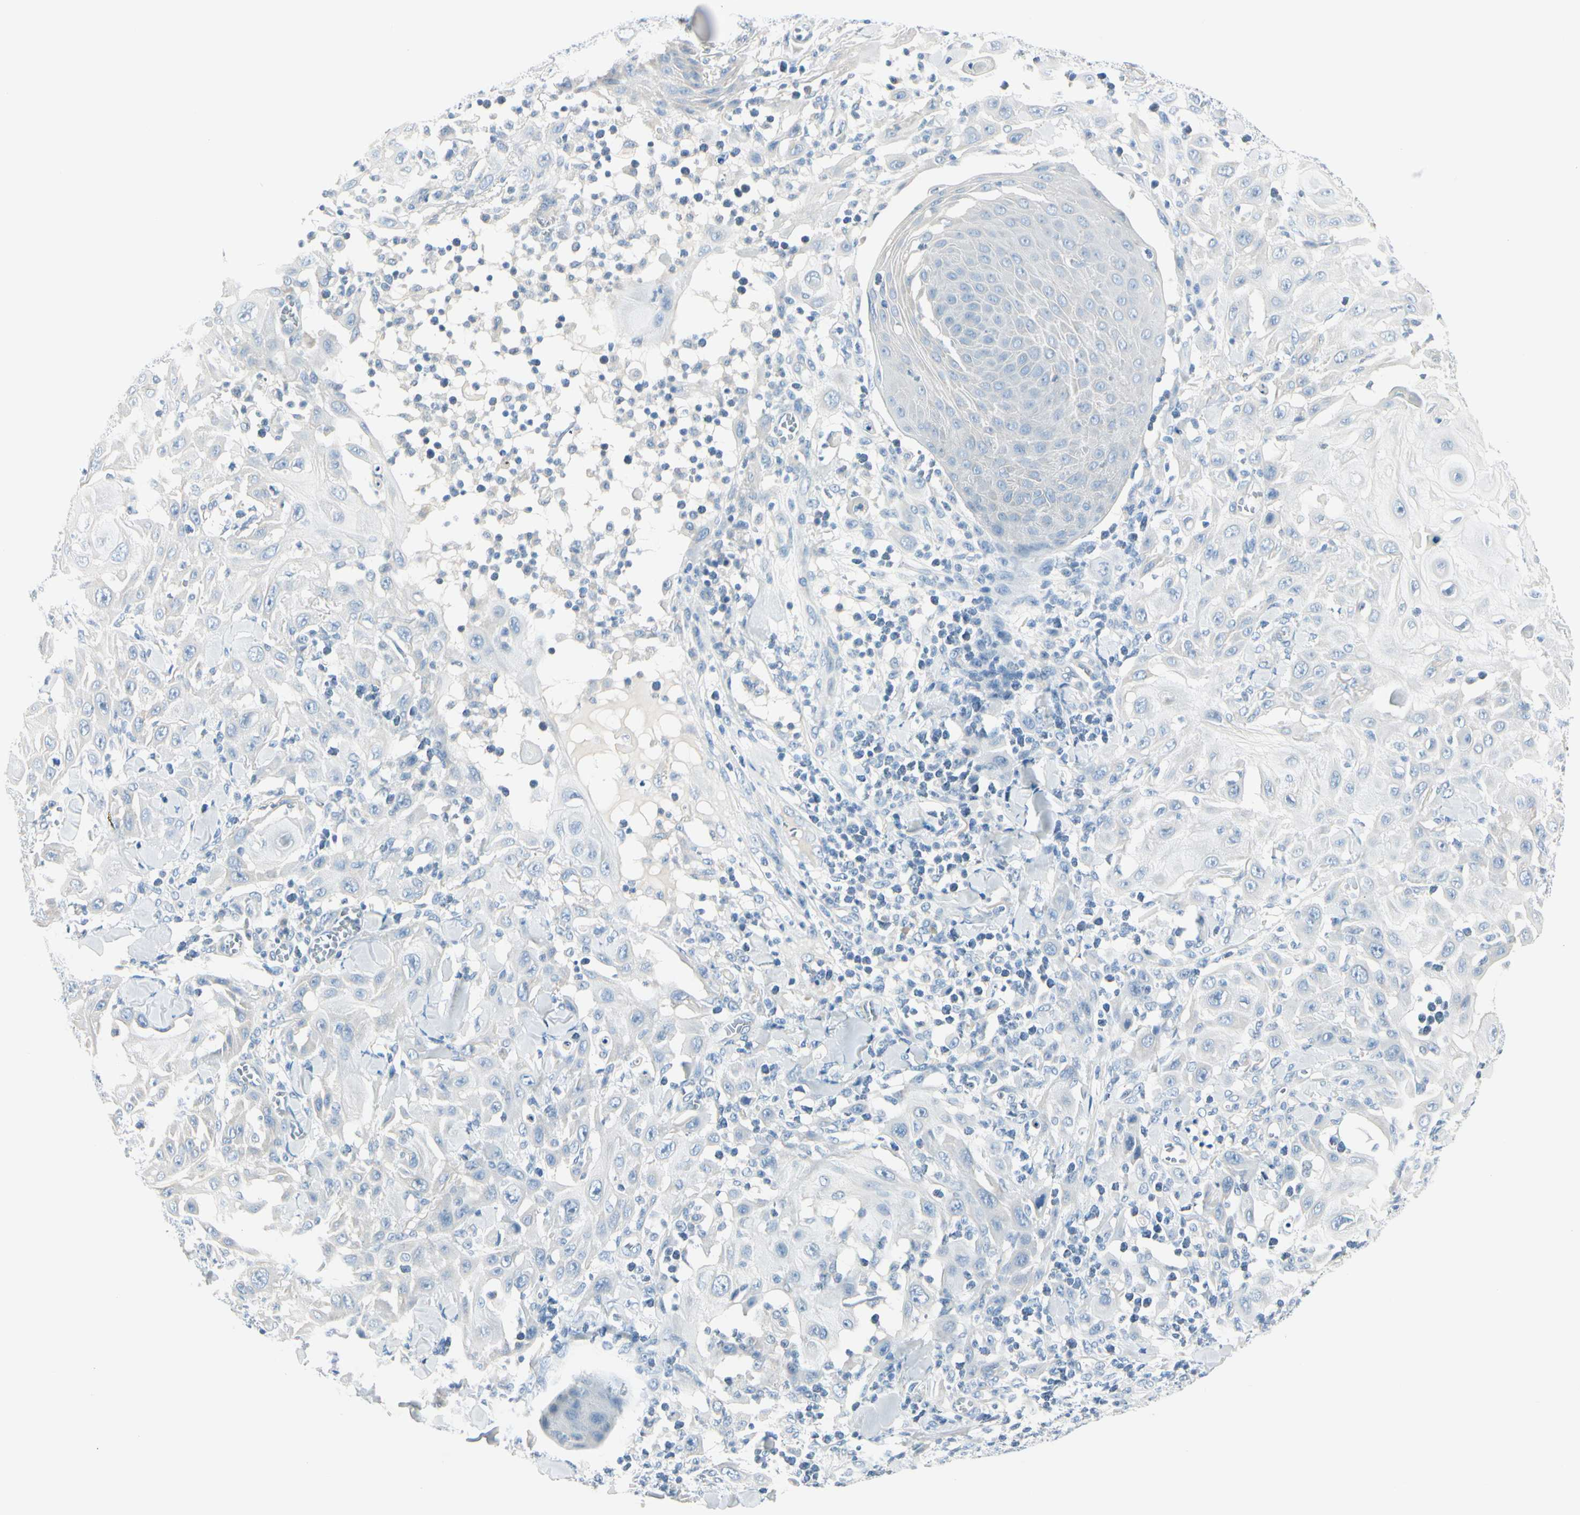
{"staining": {"intensity": "negative", "quantity": "none", "location": "none"}, "tissue": "skin cancer", "cell_type": "Tumor cells", "image_type": "cancer", "snomed": [{"axis": "morphology", "description": "Squamous cell carcinoma, NOS"}, {"axis": "topography", "description": "Skin"}], "caption": "The image exhibits no significant staining in tumor cells of squamous cell carcinoma (skin).", "gene": "PEBP1", "patient": {"sex": "male", "age": 24}}